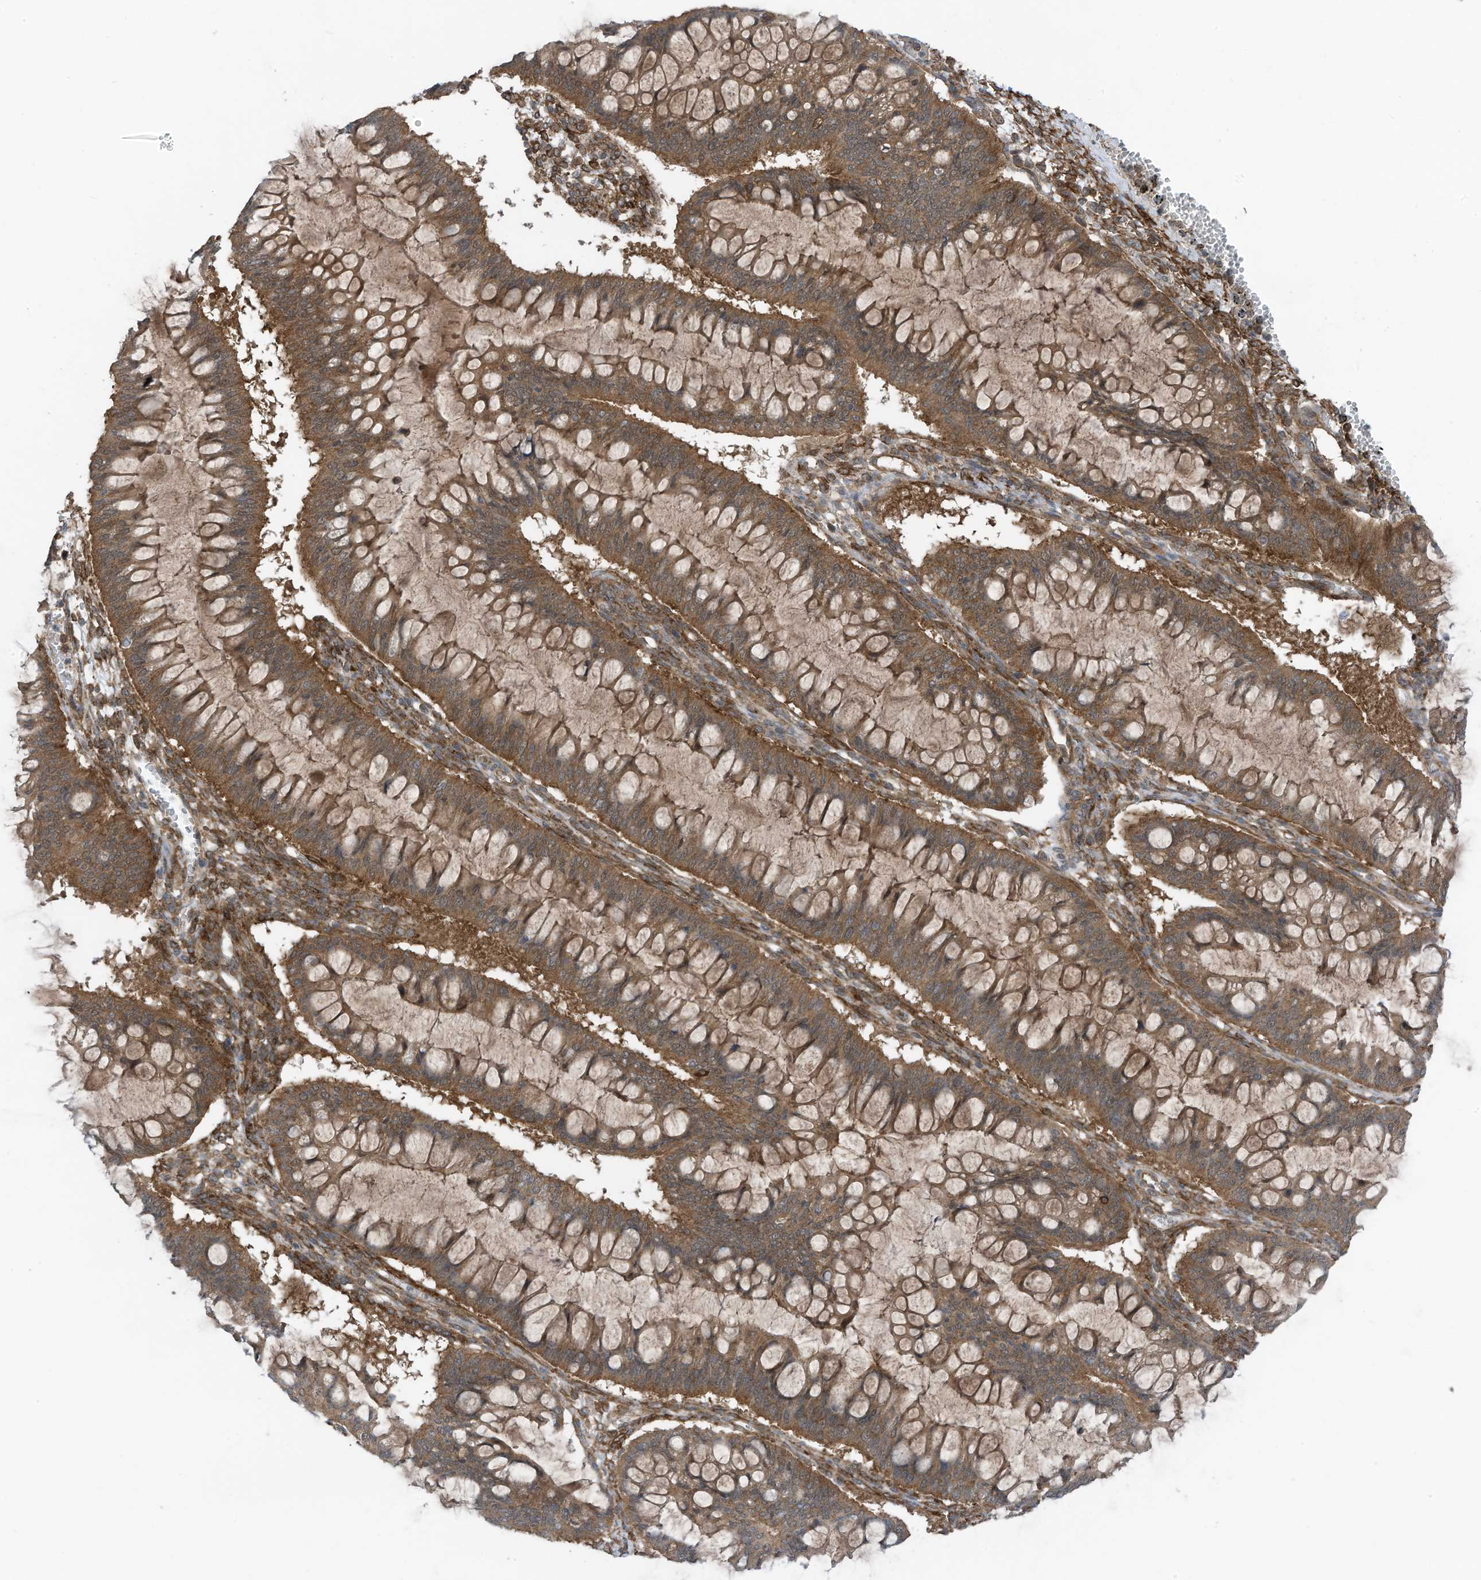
{"staining": {"intensity": "moderate", "quantity": ">75%", "location": "cytoplasmic/membranous"}, "tissue": "ovarian cancer", "cell_type": "Tumor cells", "image_type": "cancer", "snomed": [{"axis": "morphology", "description": "Cystadenocarcinoma, mucinous, NOS"}, {"axis": "topography", "description": "Ovary"}], "caption": "Ovarian cancer tissue shows moderate cytoplasmic/membranous positivity in approximately >75% of tumor cells The protein of interest is stained brown, and the nuclei are stained in blue (DAB IHC with brightfield microscopy, high magnification).", "gene": "REPS1", "patient": {"sex": "female", "age": 73}}